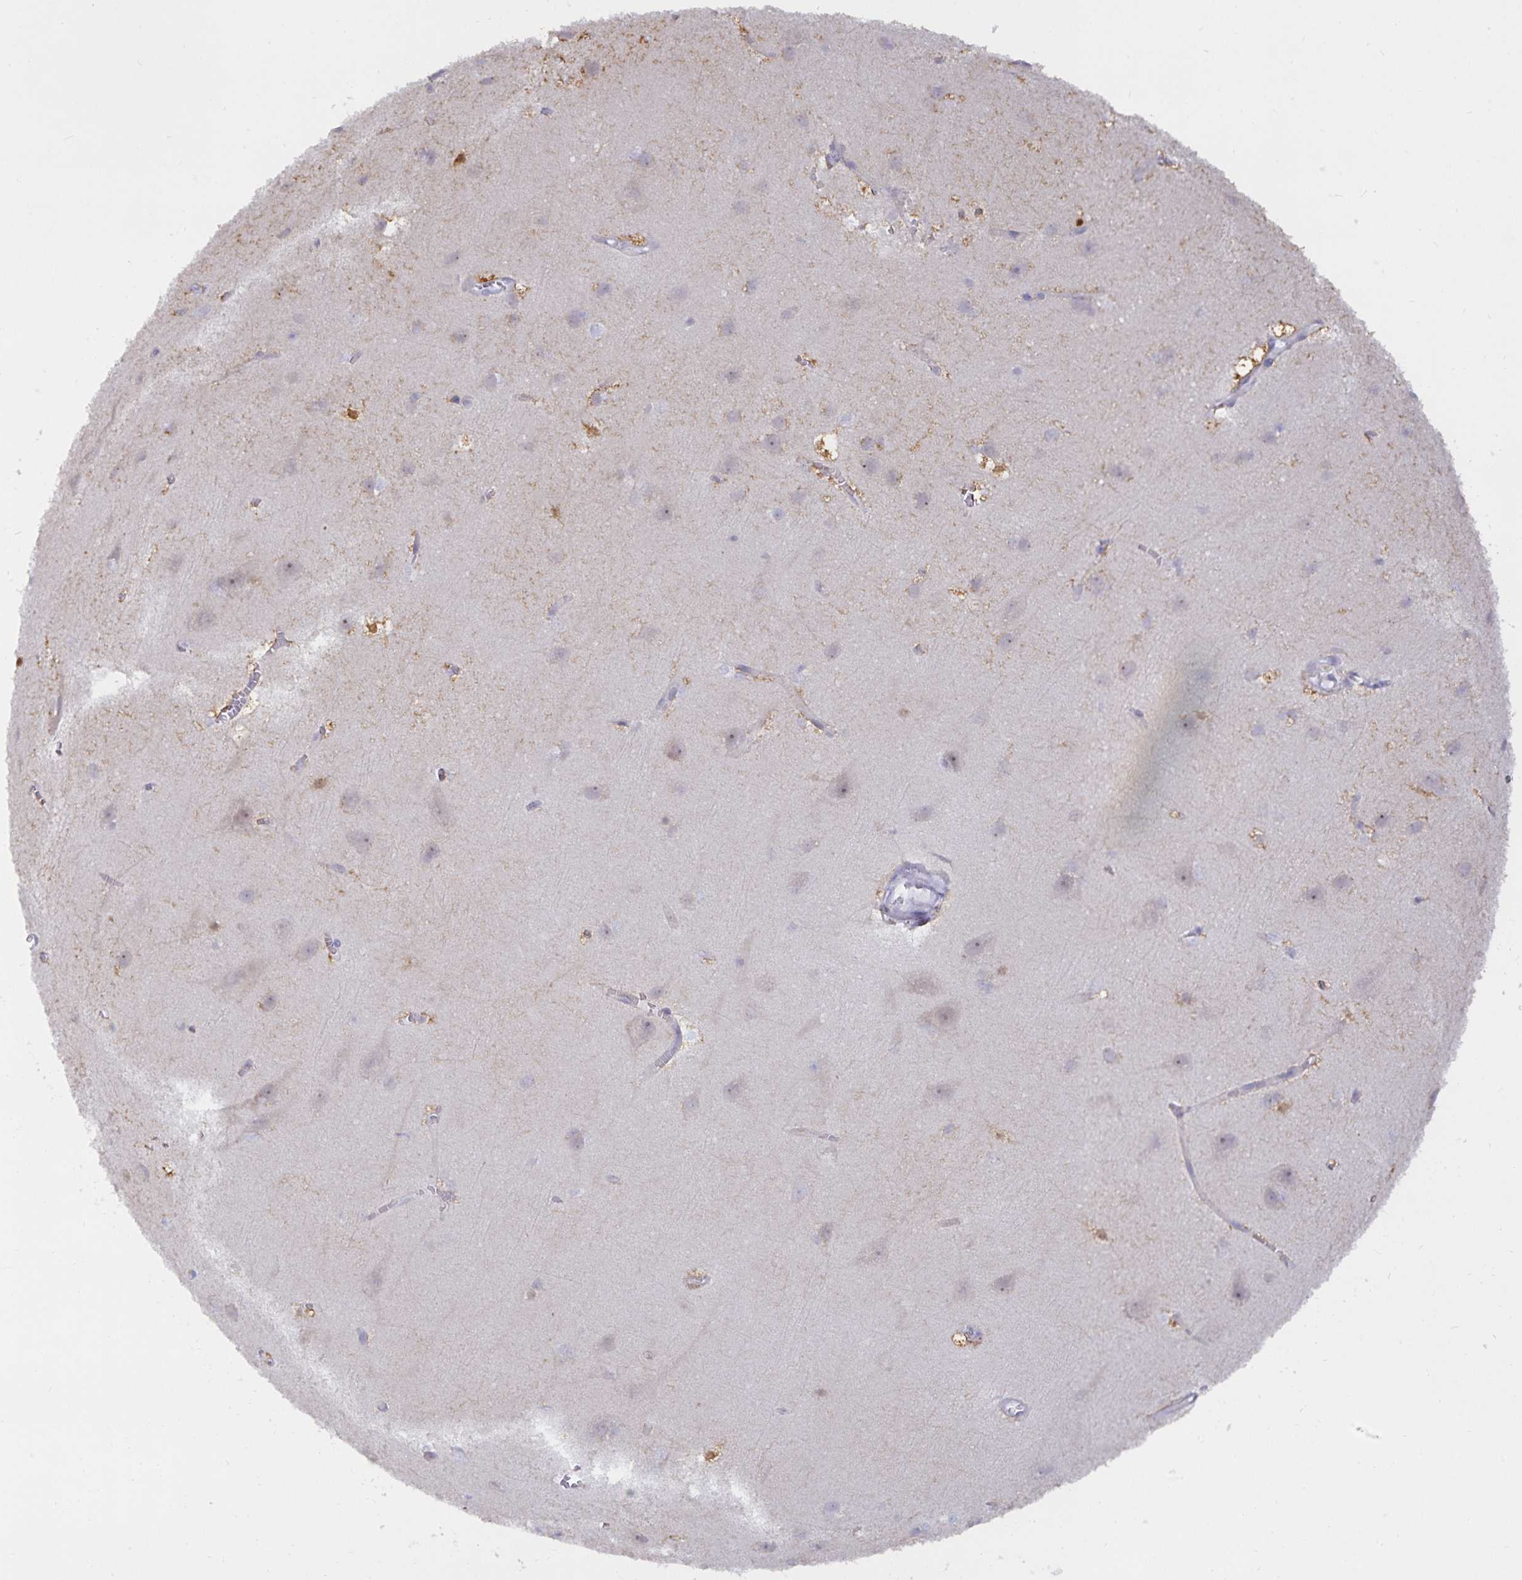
{"staining": {"intensity": "negative", "quantity": "none", "location": "none"}, "tissue": "cerebral cortex", "cell_type": "Endothelial cells", "image_type": "normal", "snomed": [{"axis": "morphology", "description": "Normal tissue, NOS"}, {"axis": "topography", "description": "Cerebral cortex"}], "caption": "Endothelial cells show no significant protein positivity in benign cerebral cortex.", "gene": "MON2", "patient": {"sex": "male", "age": 37}}